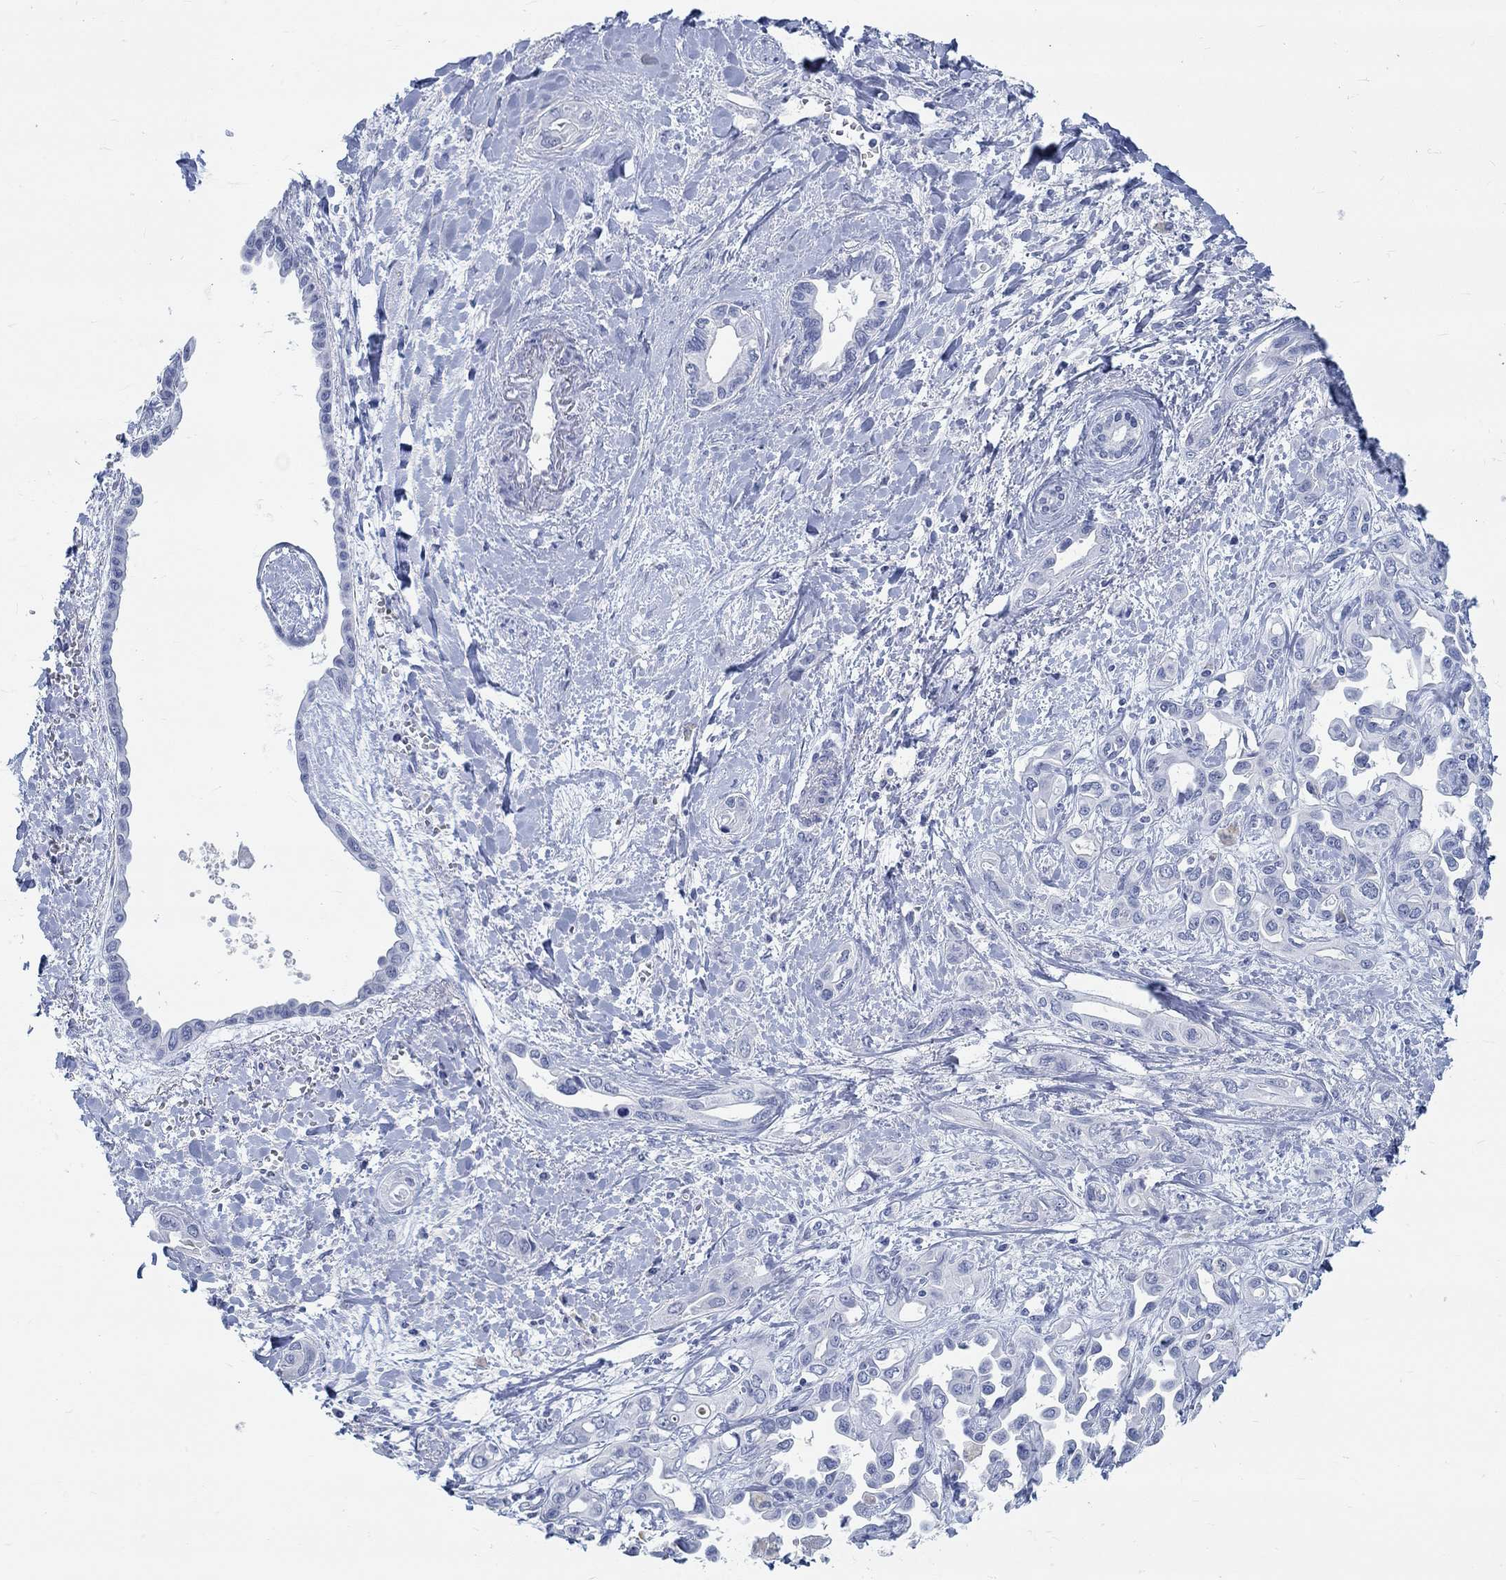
{"staining": {"intensity": "negative", "quantity": "none", "location": "none"}, "tissue": "liver cancer", "cell_type": "Tumor cells", "image_type": "cancer", "snomed": [{"axis": "morphology", "description": "Cholangiocarcinoma"}, {"axis": "topography", "description": "Liver"}], "caption": "Tumor cells are negative for brown protein staining in liver cholangiocarcinoma.", "gene": "GRIA3", "patient": {"sex": "female", "age": 64}}